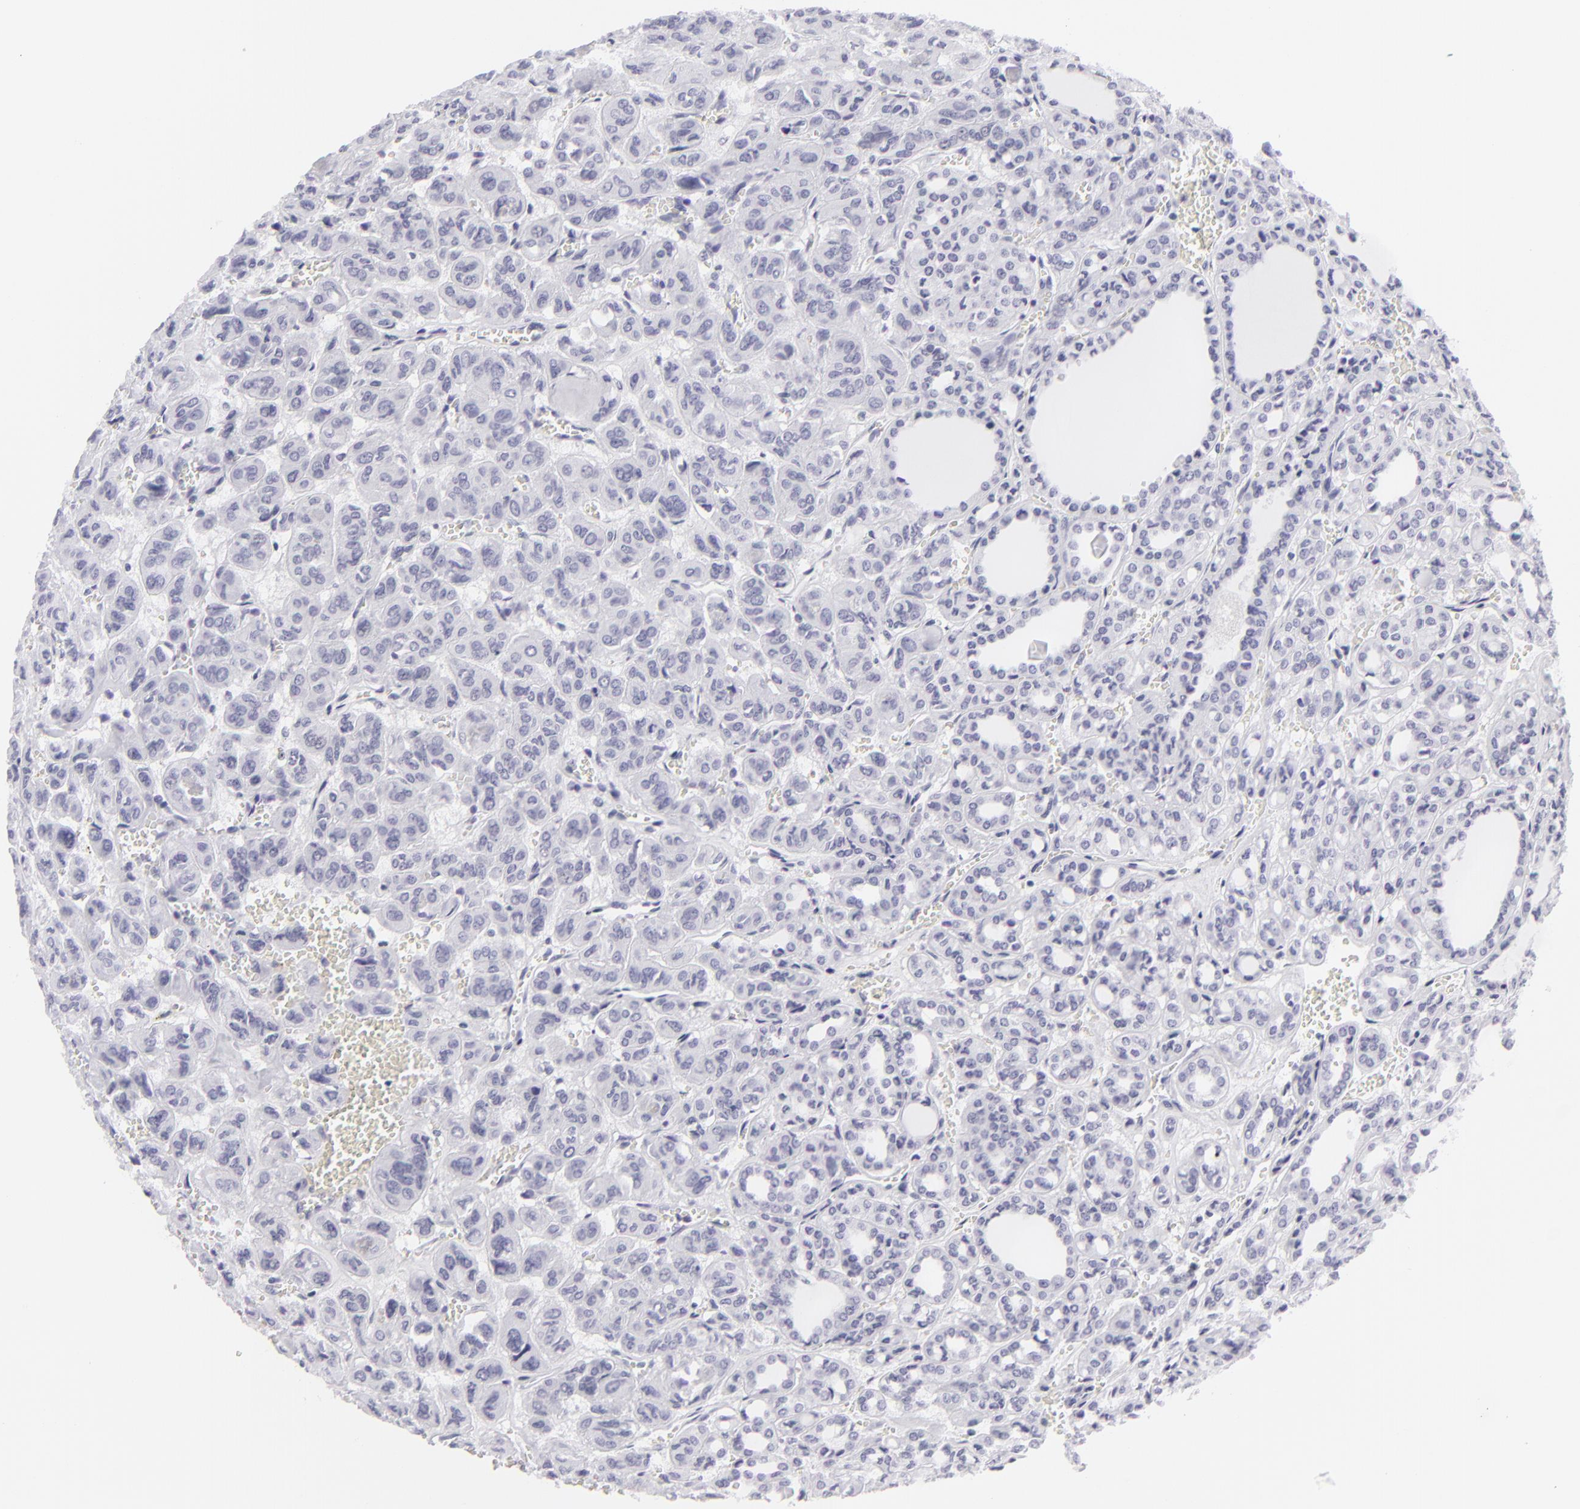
{"staining": {"intensity": "negative", "quantity": "none", "location": "none"}, "tissue": "thyroid cancer", "cell_type": "Tumor cells", "image_type": "cancer", "snomed": [{"axis": "morphology", "description": "Follicular adenoma carcinoma, NOS"}, {"axis": "topography", "description": "Thyroid gland"}], "caption": "Immunohistochemistry micrograph of neoplastic tissue: human thyroid follicular adenoma carcinoma stained with DAB displays no significant protein expression in tumor cells.", "gene": "KRT1", "patient": {"sex": "female", "age": 71}}